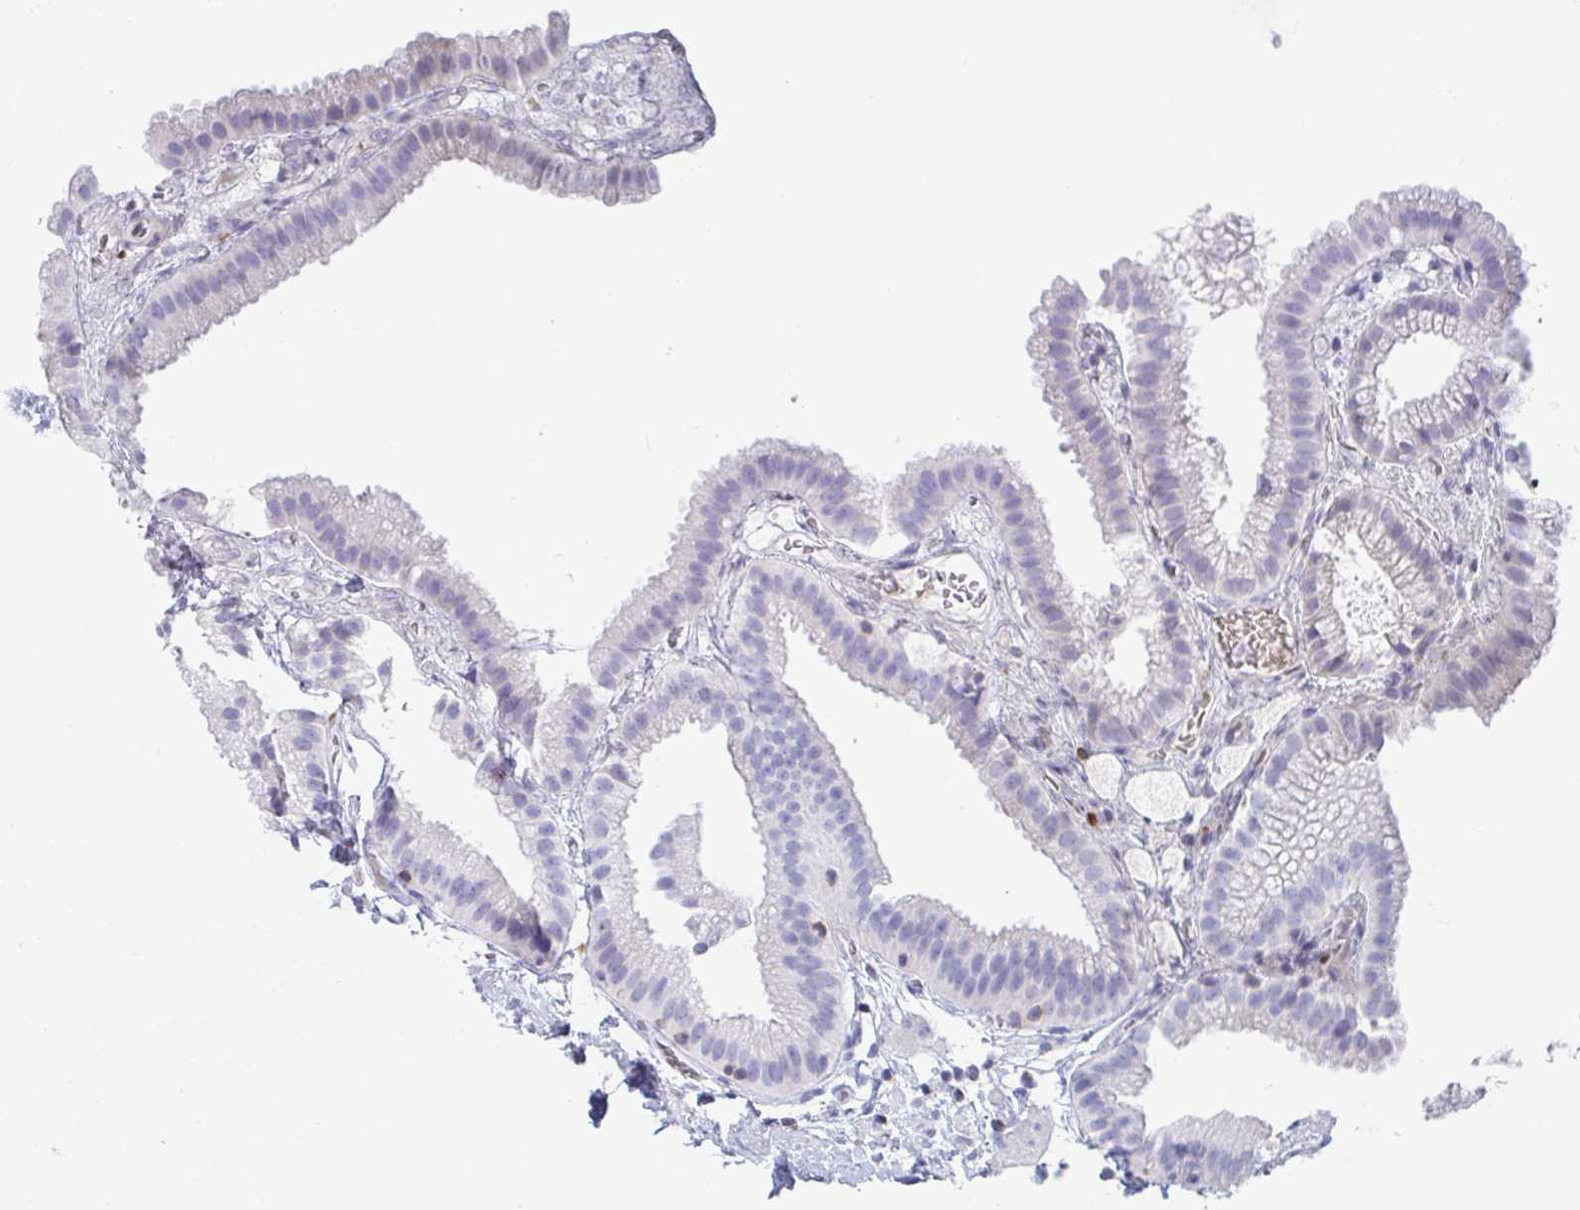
{"staining": {"intensity": "negative", "quantity": "none", "location": "none"}, "tissue": "gallbladder", "cell_type": "Glandular cells", "image_type": "normal", "snomed": [{"axis": "morphology", "description": "Normal tissue, NOS"}, {"axis": "topography", "description": "Gallbladder"}], "caption": "An image of human gallbladder is negative for staining in glandular cells. (DAB (3,3'-diaminobenzidine) immunohistochemistry visualized using brightfield microscopy, high magnification).", "gene": "PLA2G1B", "patient": {"sex": "female", "age": 63}}